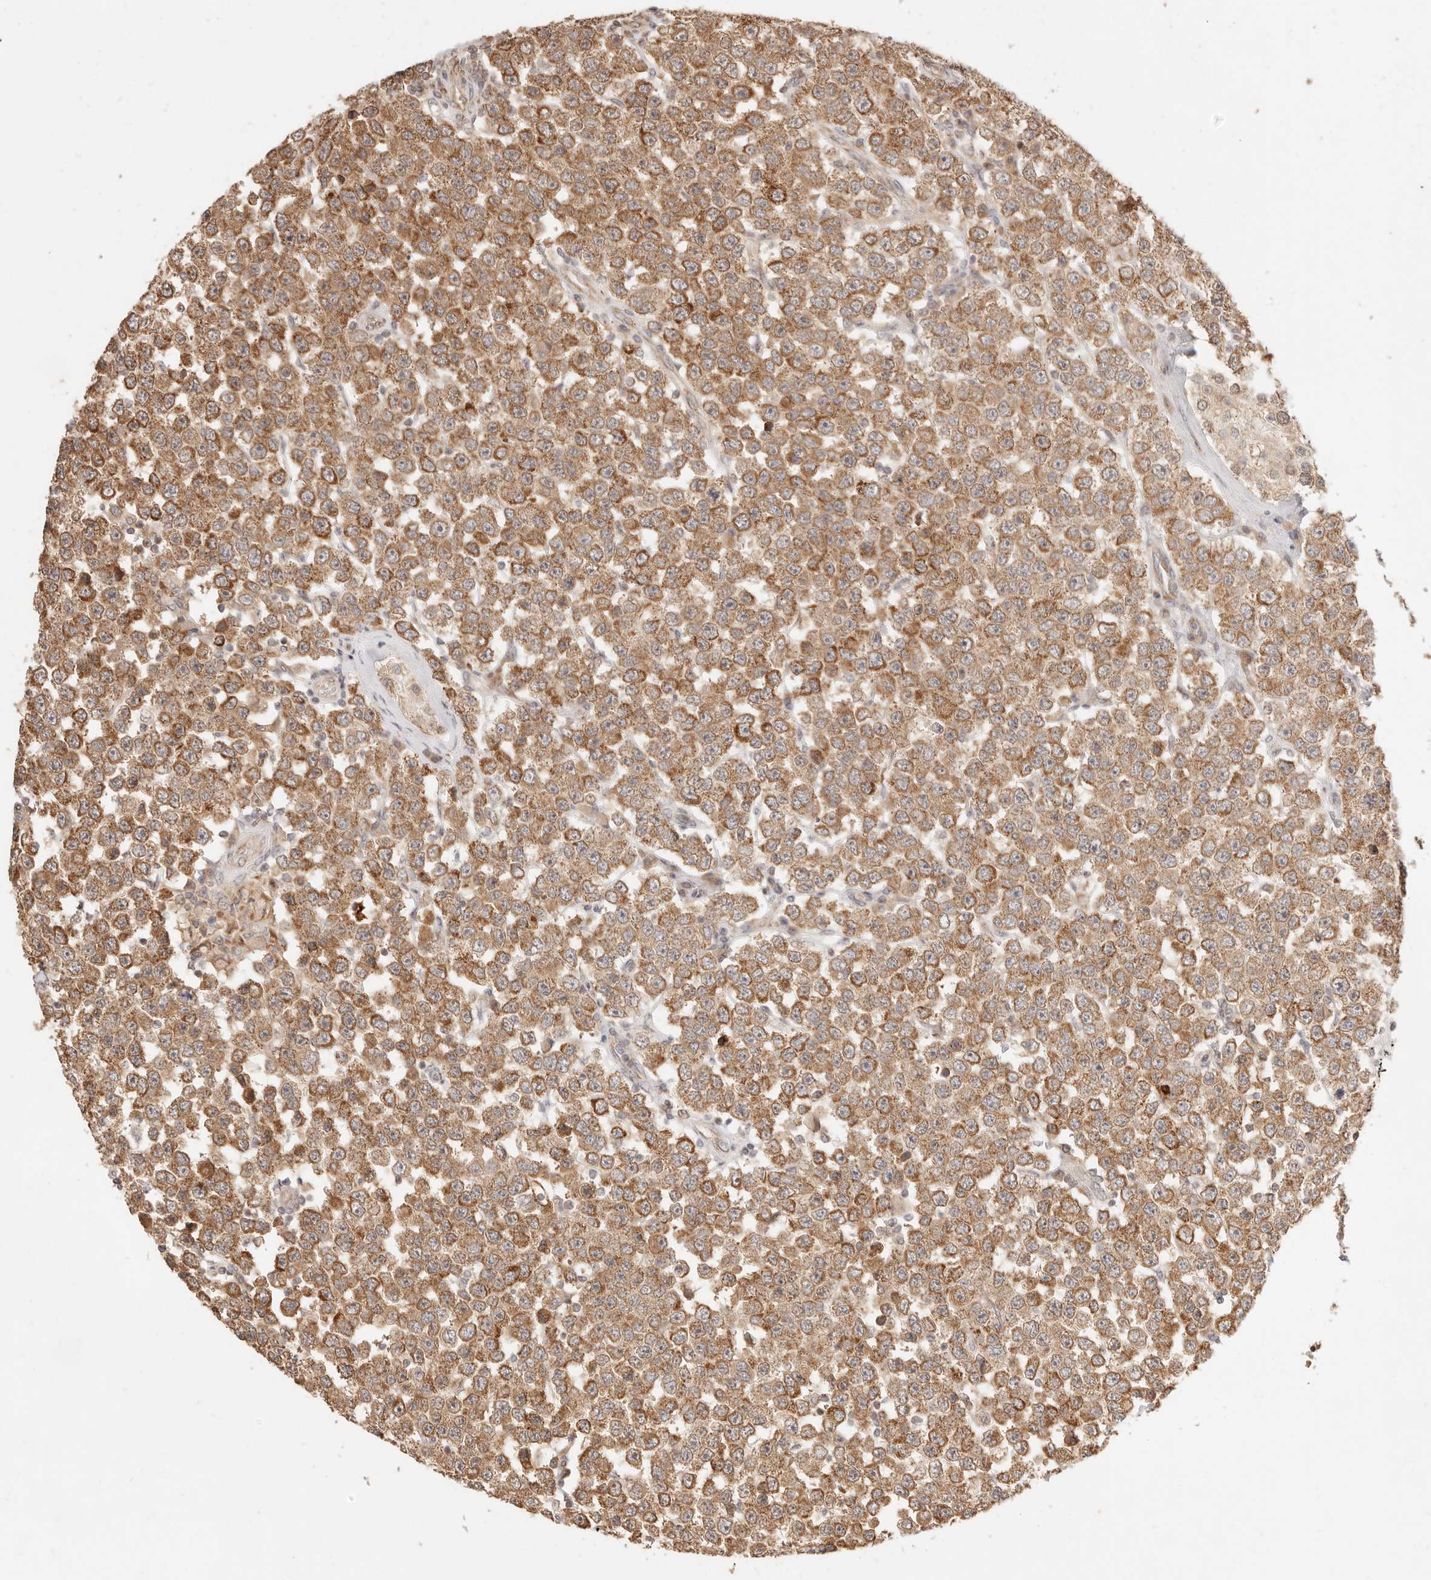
{"staining": {"intensity": "moderate", "quantity": ">75%", "location": "cytoplasmic/membranous"}, "tissue": "testis cancer", "cell_type": "Tumor cells", "image_type": "cancer", "snomed": [{"axis": "morphology", "description": "Seminoma, NOS"}, {"axis": "topography", "description": "Testis"}], "caption": "Immunohistochemical staining of human seminoma (testis) shows medium levels of moderate cytoplasmic/membranous staining in approximately >75% of tumor cells.", "gene": "TIMM17A", "patient": {"sex": "male", "age": 28}}